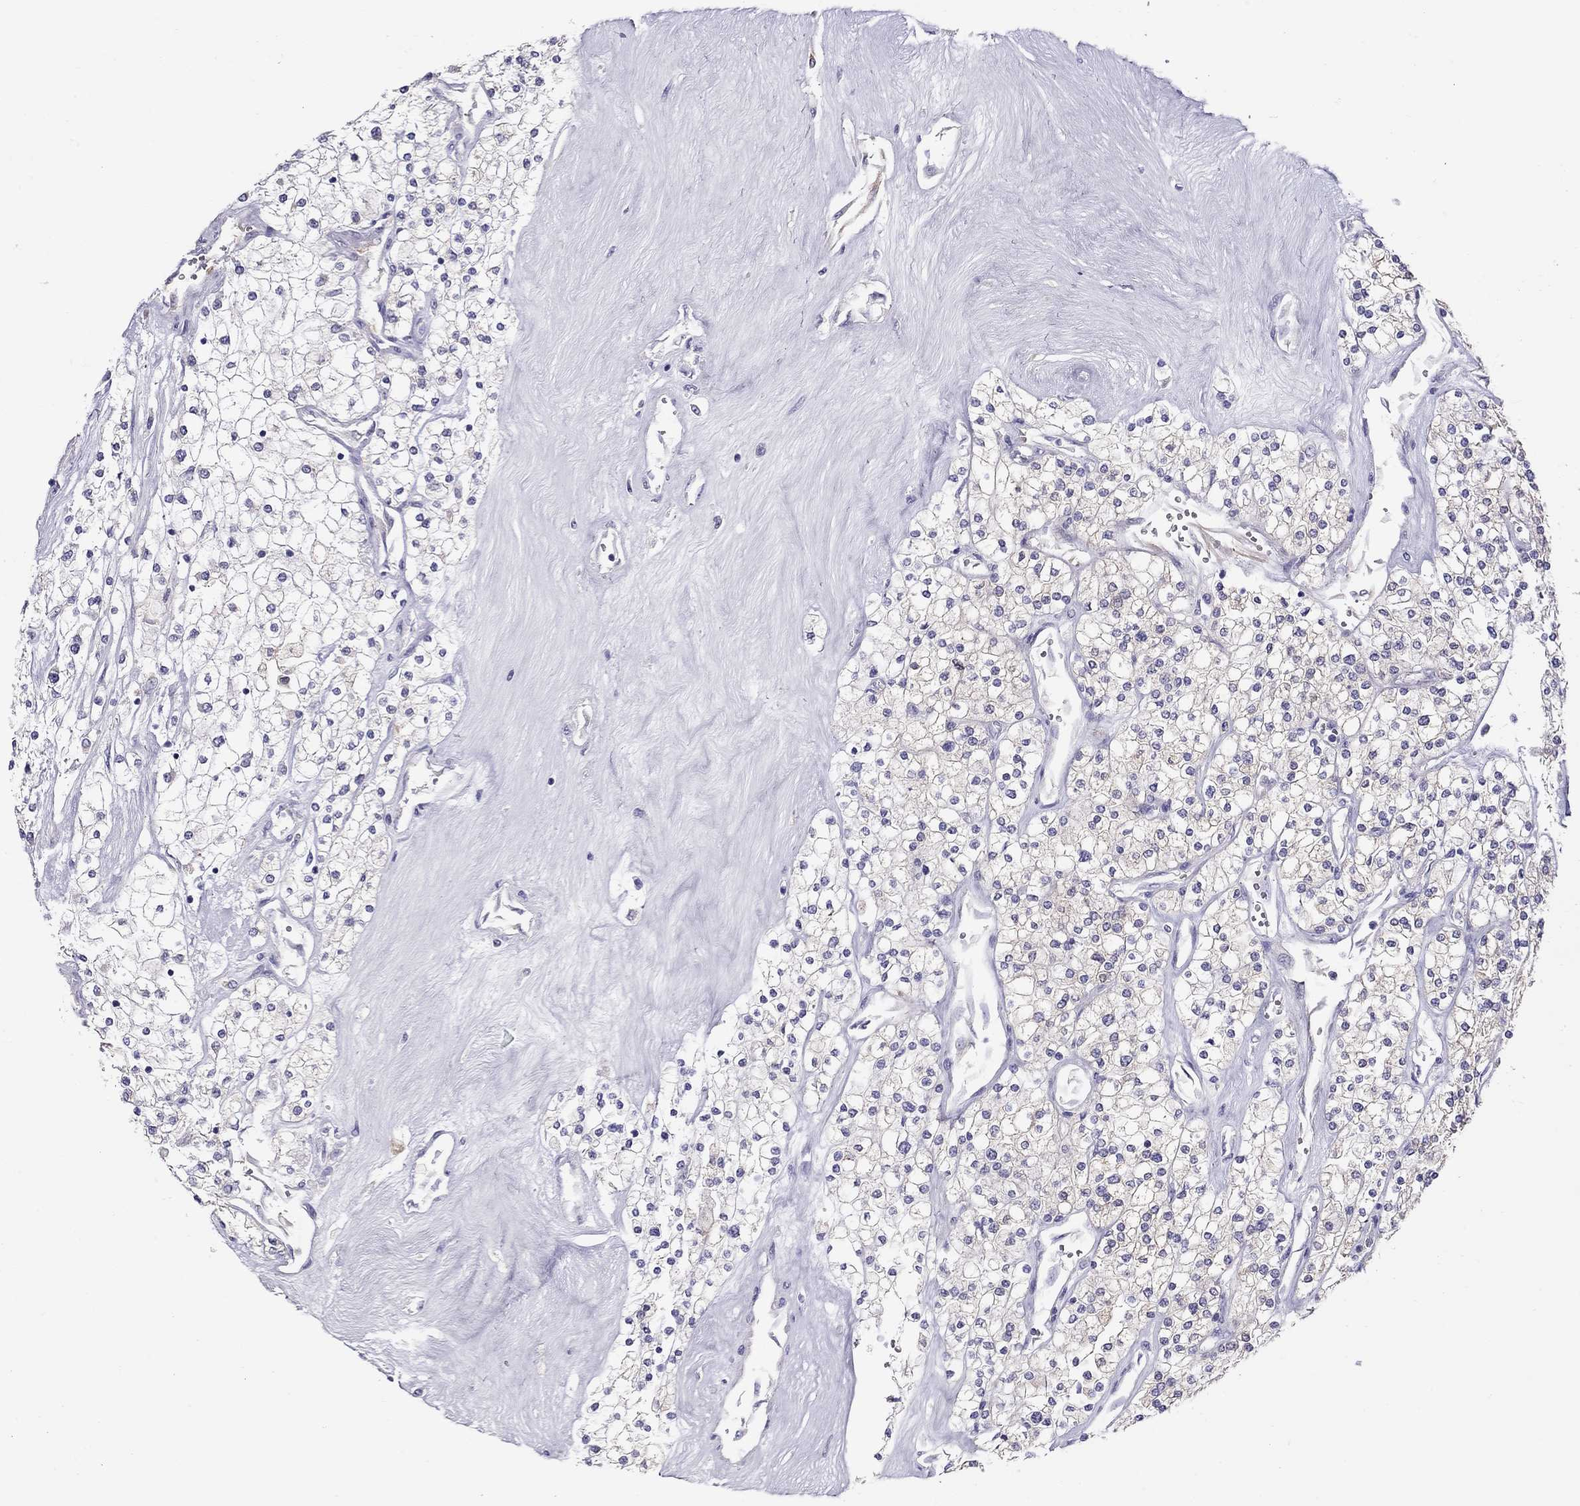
{"staining": {"intensity": "negative", "quantity": "none", "location": "none"}, "tissue": "renal cancer", "cell_type": "Tumor cells", "image_type": "cancer", "snomed": [{"axis": "morphology", "description": "Adenocarcinoma, NOS"}, {"axis": "topography", "description": "Kidney"}], "caption": "An IHC histopathology image of renal adenocarcinoma is shown. There is no staining in tumor cells of renal adenocarcinoma.", "gene": "ALOX15B", "patient": {"sex": "male", "age": 80}}